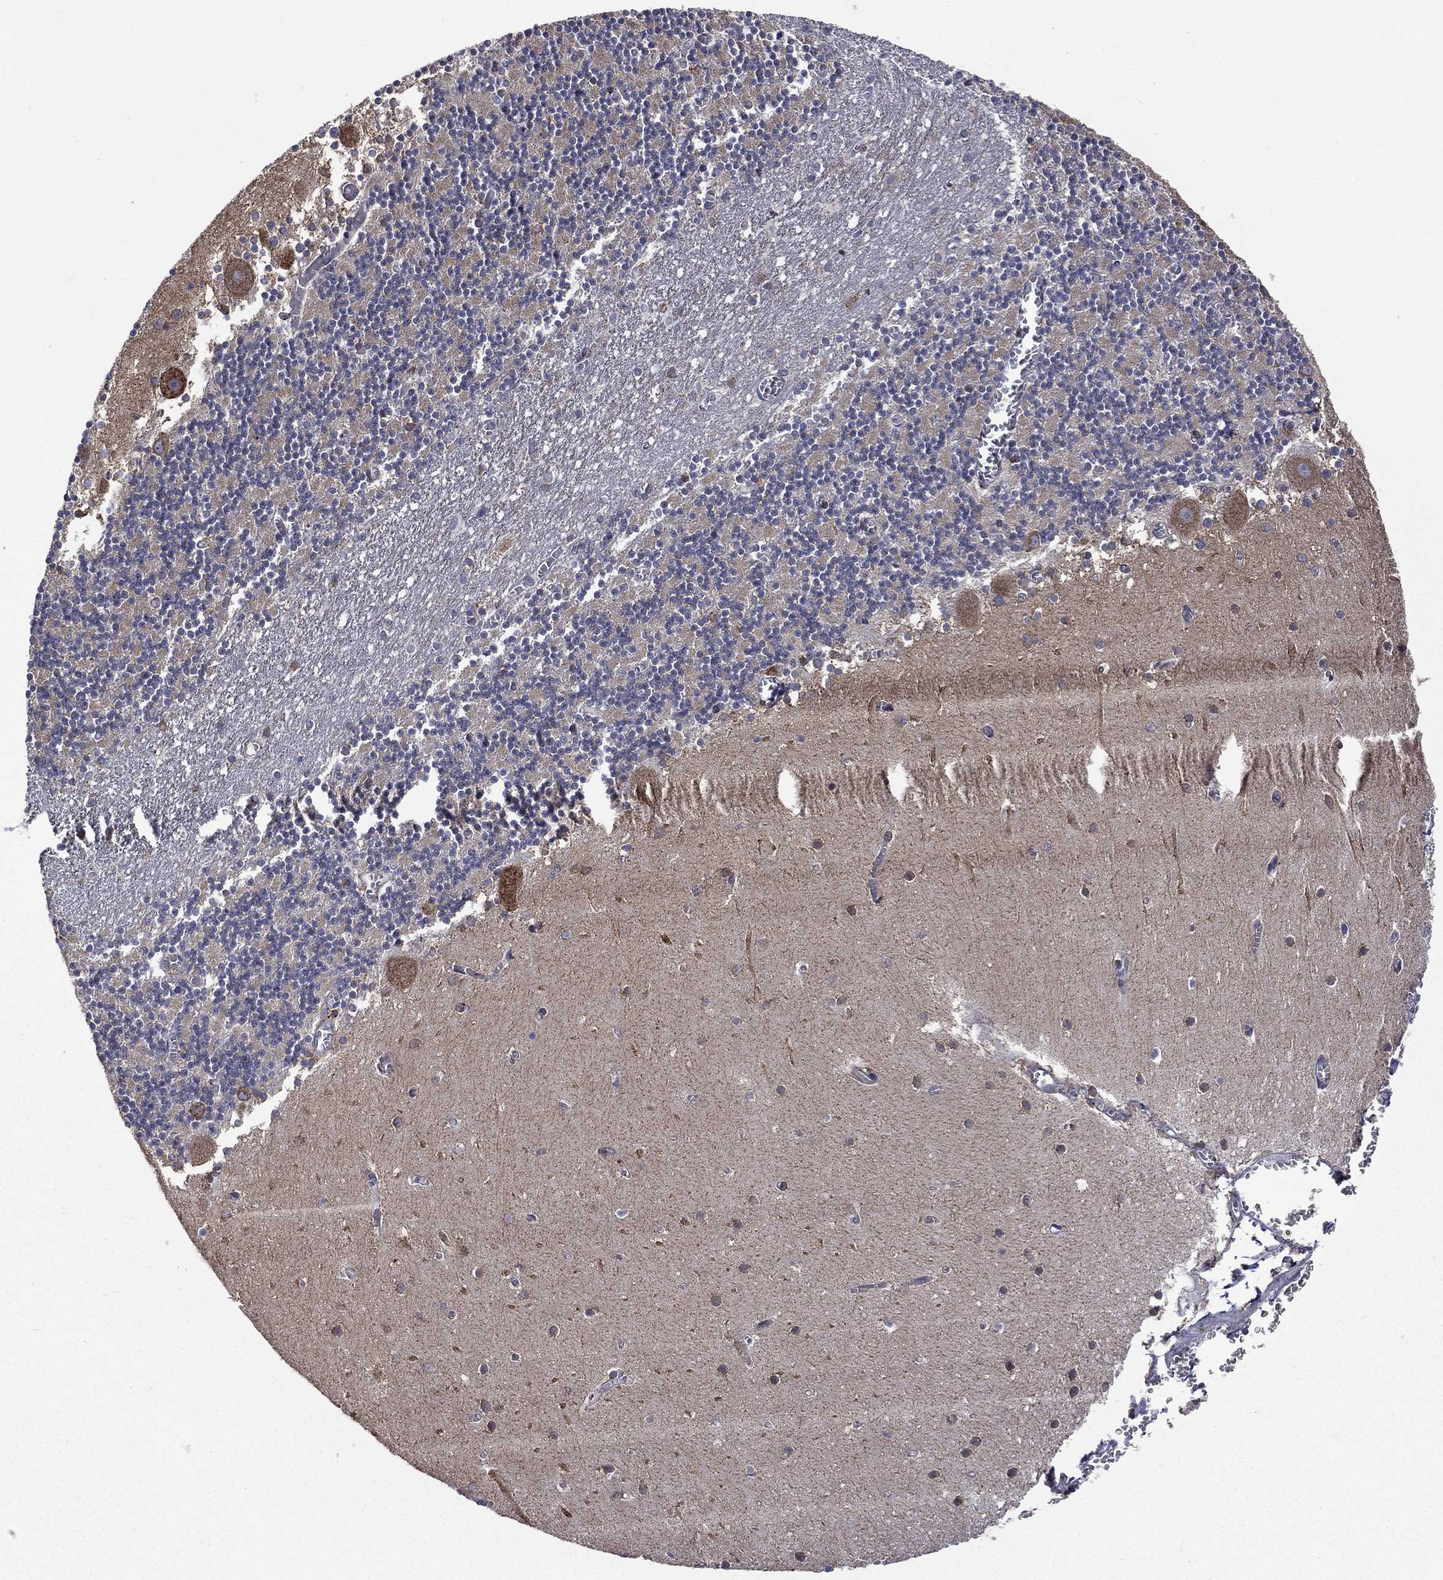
{"staining": {"intensity": "negative", "quantity": "none", "location": "none"}, "tissue": "cerebellum", "cell_type": "Cells in granular layer", "image_type": "normal", "snomed": [{"axis": "morphology", "description": "Normal tissue, NOS"}, {"axis": "topography", "description": "Cerebellum"}], "caption": "Immunohistochemistry of normal cerebellum exhibits no staining in cells in granular layer. (Brightfield microscopy of DAB (3,3'-diaminobenzidine) IHC at high magnification).", "gene": "C20orf96", "patient": {"sex": "female", "age": 28}}